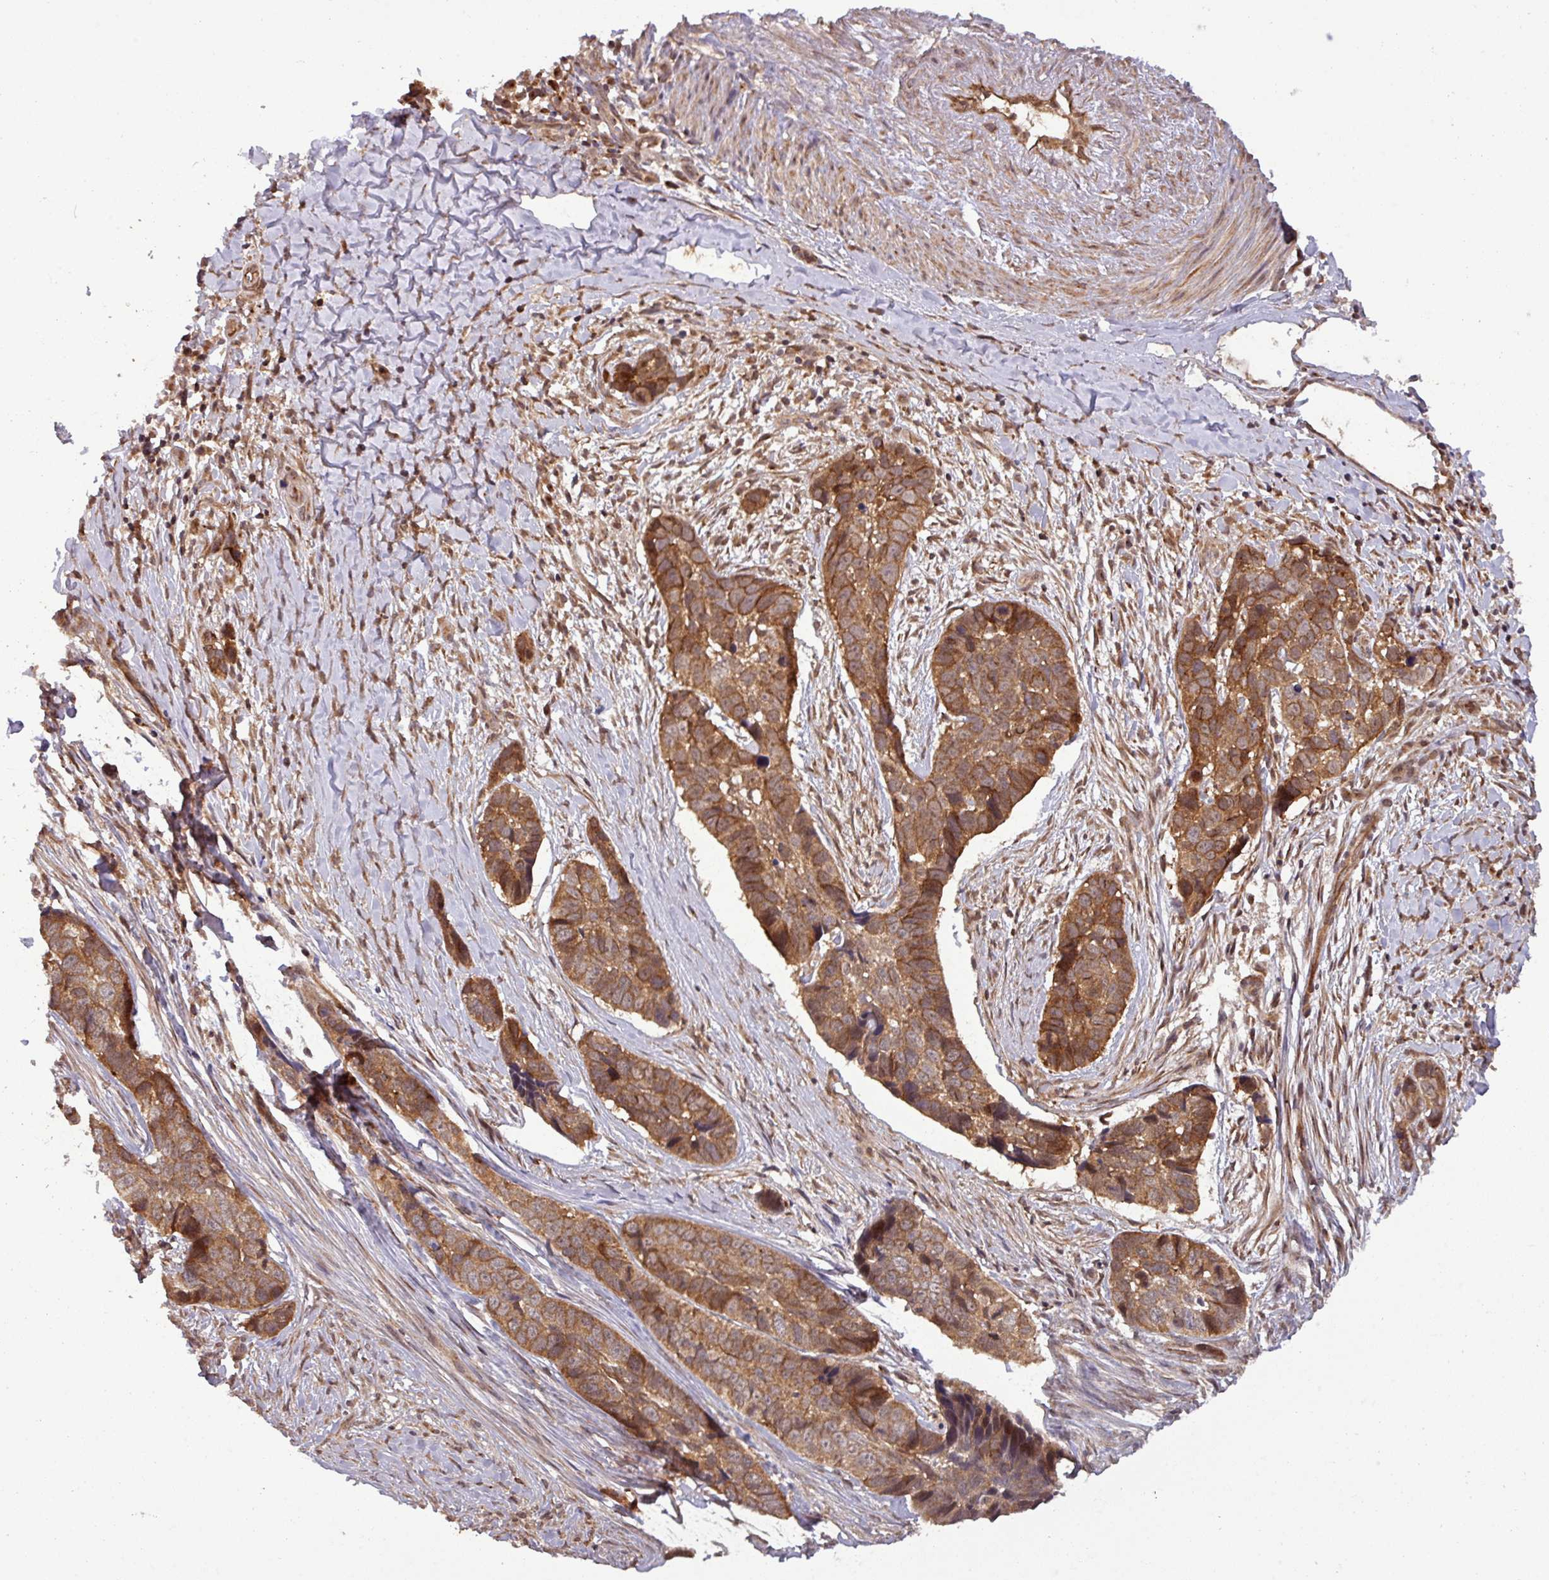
{"staining": {"intensity": "strong", "quantity": ">75%", "location": "cytoplasmic/membranous"}, "tissue": "skin cancer", "cell_type": "Tumor cells", "image_type": "cancer", "snomed": [{"axis": "morphology", "description": "Basal cell carcinoma"}, {"axis": "topography", "description": "Skin"}], "caption": "A high amount of strong cytoplasmic/membranous staining is identified in about >75% of tumor cells in basal cell carcinoma (skin) tissue.", "gene": "PUS1", "patient": {"sex": "female", "age": 82}}